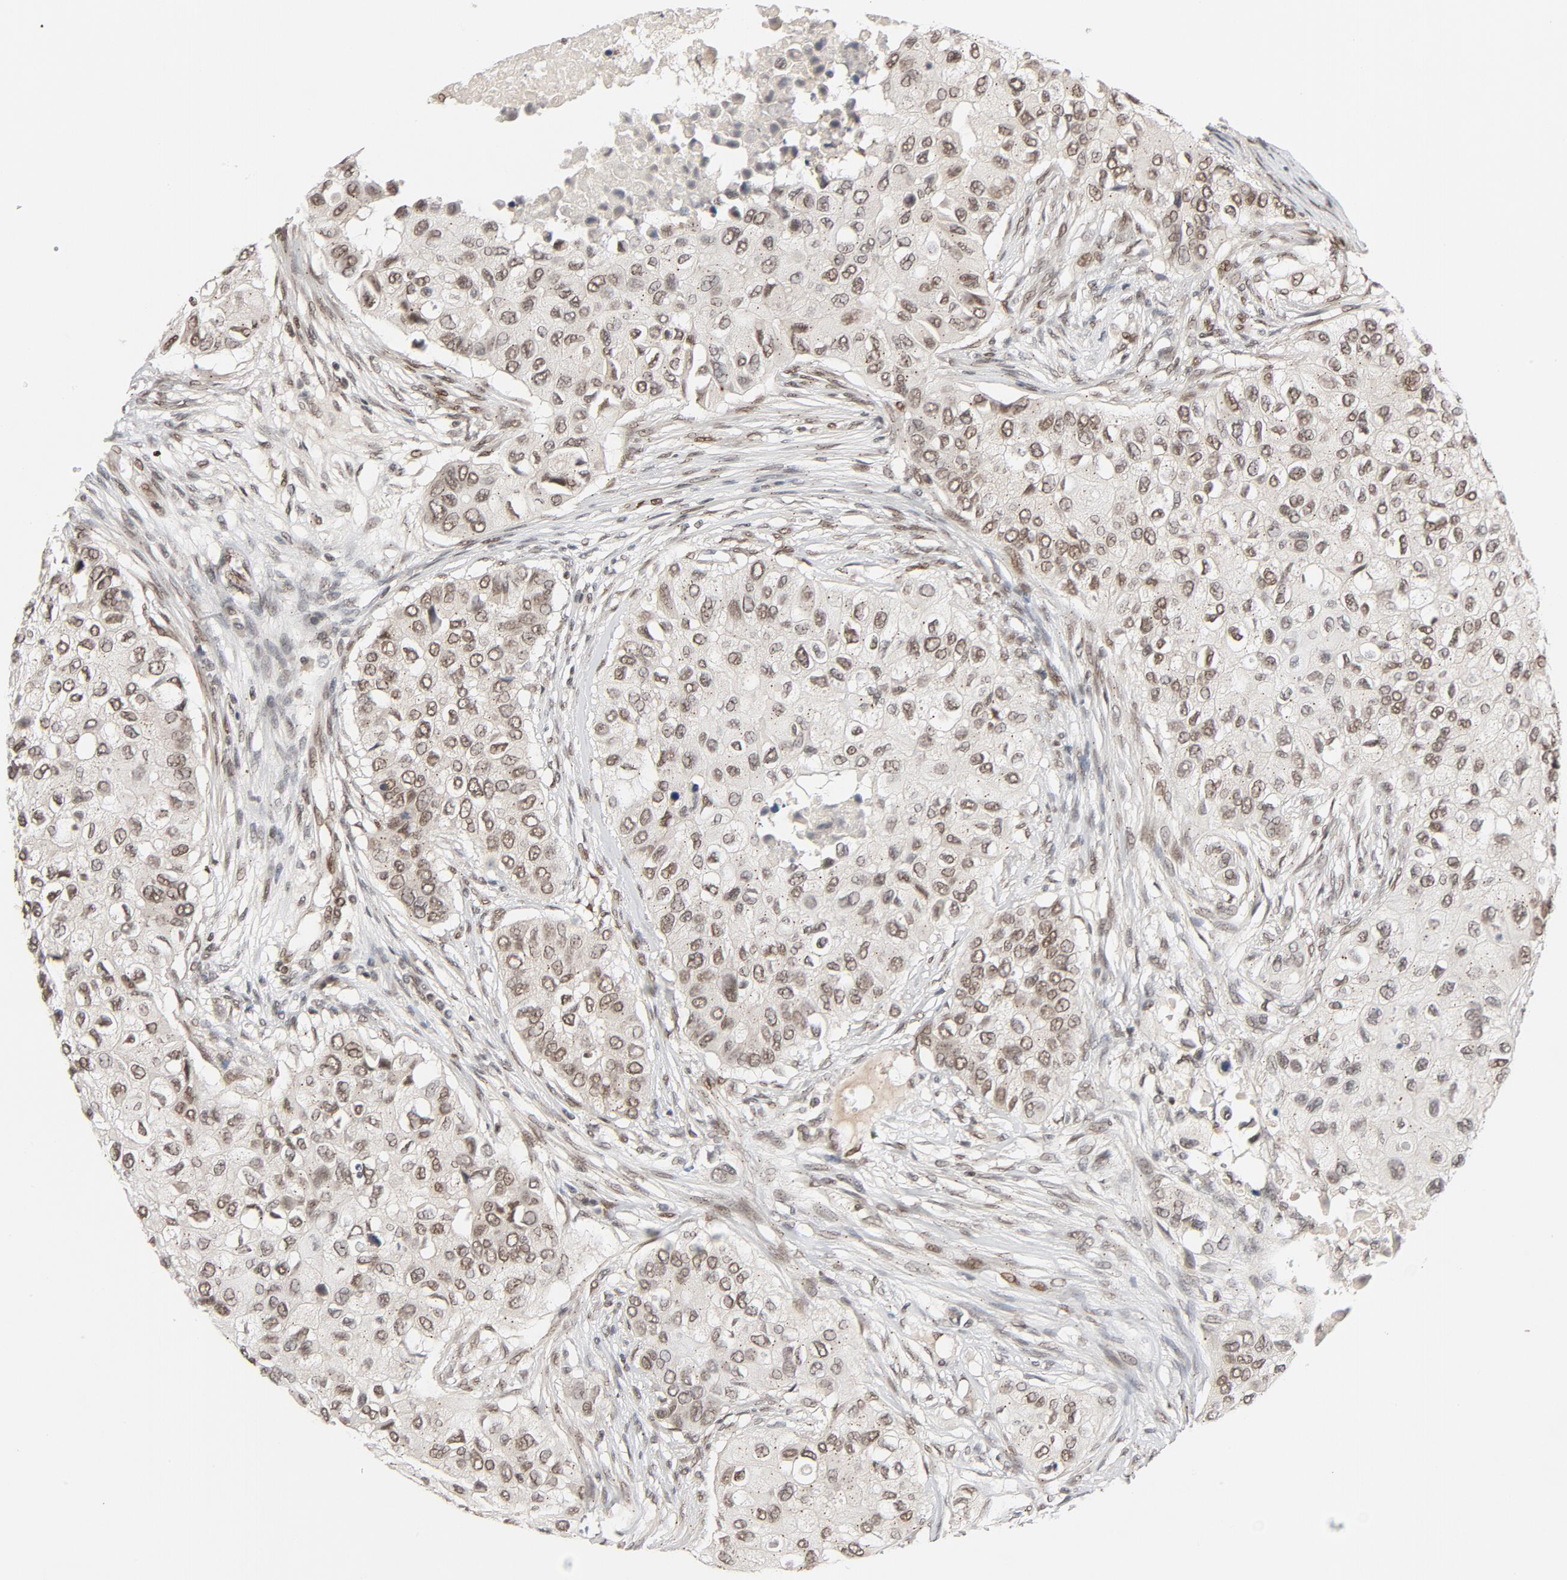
{"staining": {"intensity": "moderate", "quantity": ">75%", "location": "nuclear"}, "tissue": "breast cancer", "cell_type": "Tumor cells", "image_type": "cancer", "snomed": [{"axis": "morphology", "description": "Normal tissue, NOS"}, {"axis": "morphology", "description": "Duct carcinoma"}, {"axis": "topography", "description": "Breast"}], "caption": "This image exhibits immunohistochemistry (IHC) staining of breast cancer, with medium moderate nuclear staining in about >75% of tumor cells.", "gene": "SMARCD1", "patient": {"sex": "female", "age": 49}}